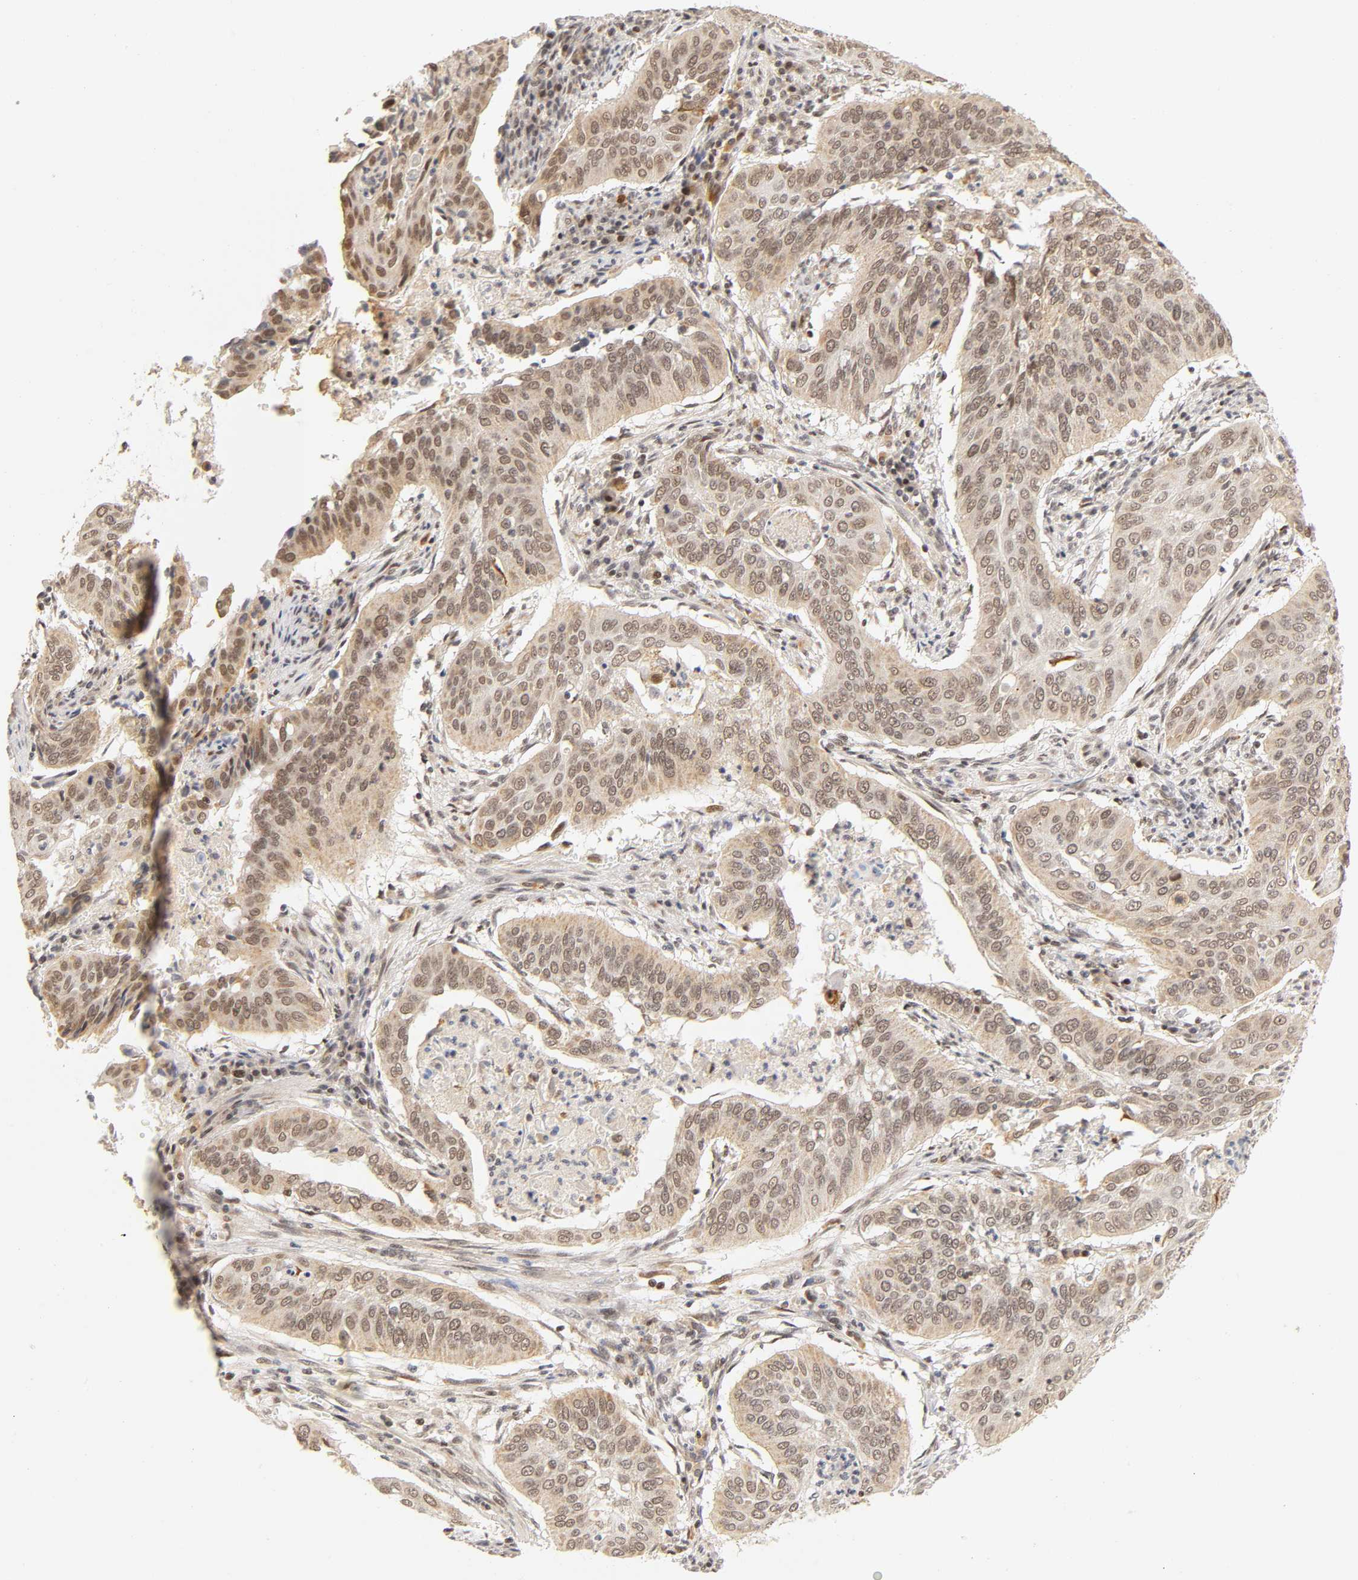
{"staining": {"intensity": "weak", "quantity": "25%-75%", "location": "cytoplasmic/membranous,nuclear"}, "tissue": "cervical cancer", "cell_type": "Tumor cells", "image_type": "cancer", "snomed": [{"axis": "morphology", "description": "Squamous cell carcinoma, NOS"}, {"axis": "topography", "description": "Cervix"}], "caption": "Immunohistochemical staining of human cervical cancer (squamous cell carcinoma) exhibits low levels of weak cytoplasmic/membranous and nuclear positivity in about 25%-75% of tumor cells. (DAB (3,3'-diaminobenzidine) IHC, brown staining for protein, blue staining for nuclei).", "gene": "TAF10", "patient": {"sex": "female", "age": 39}}